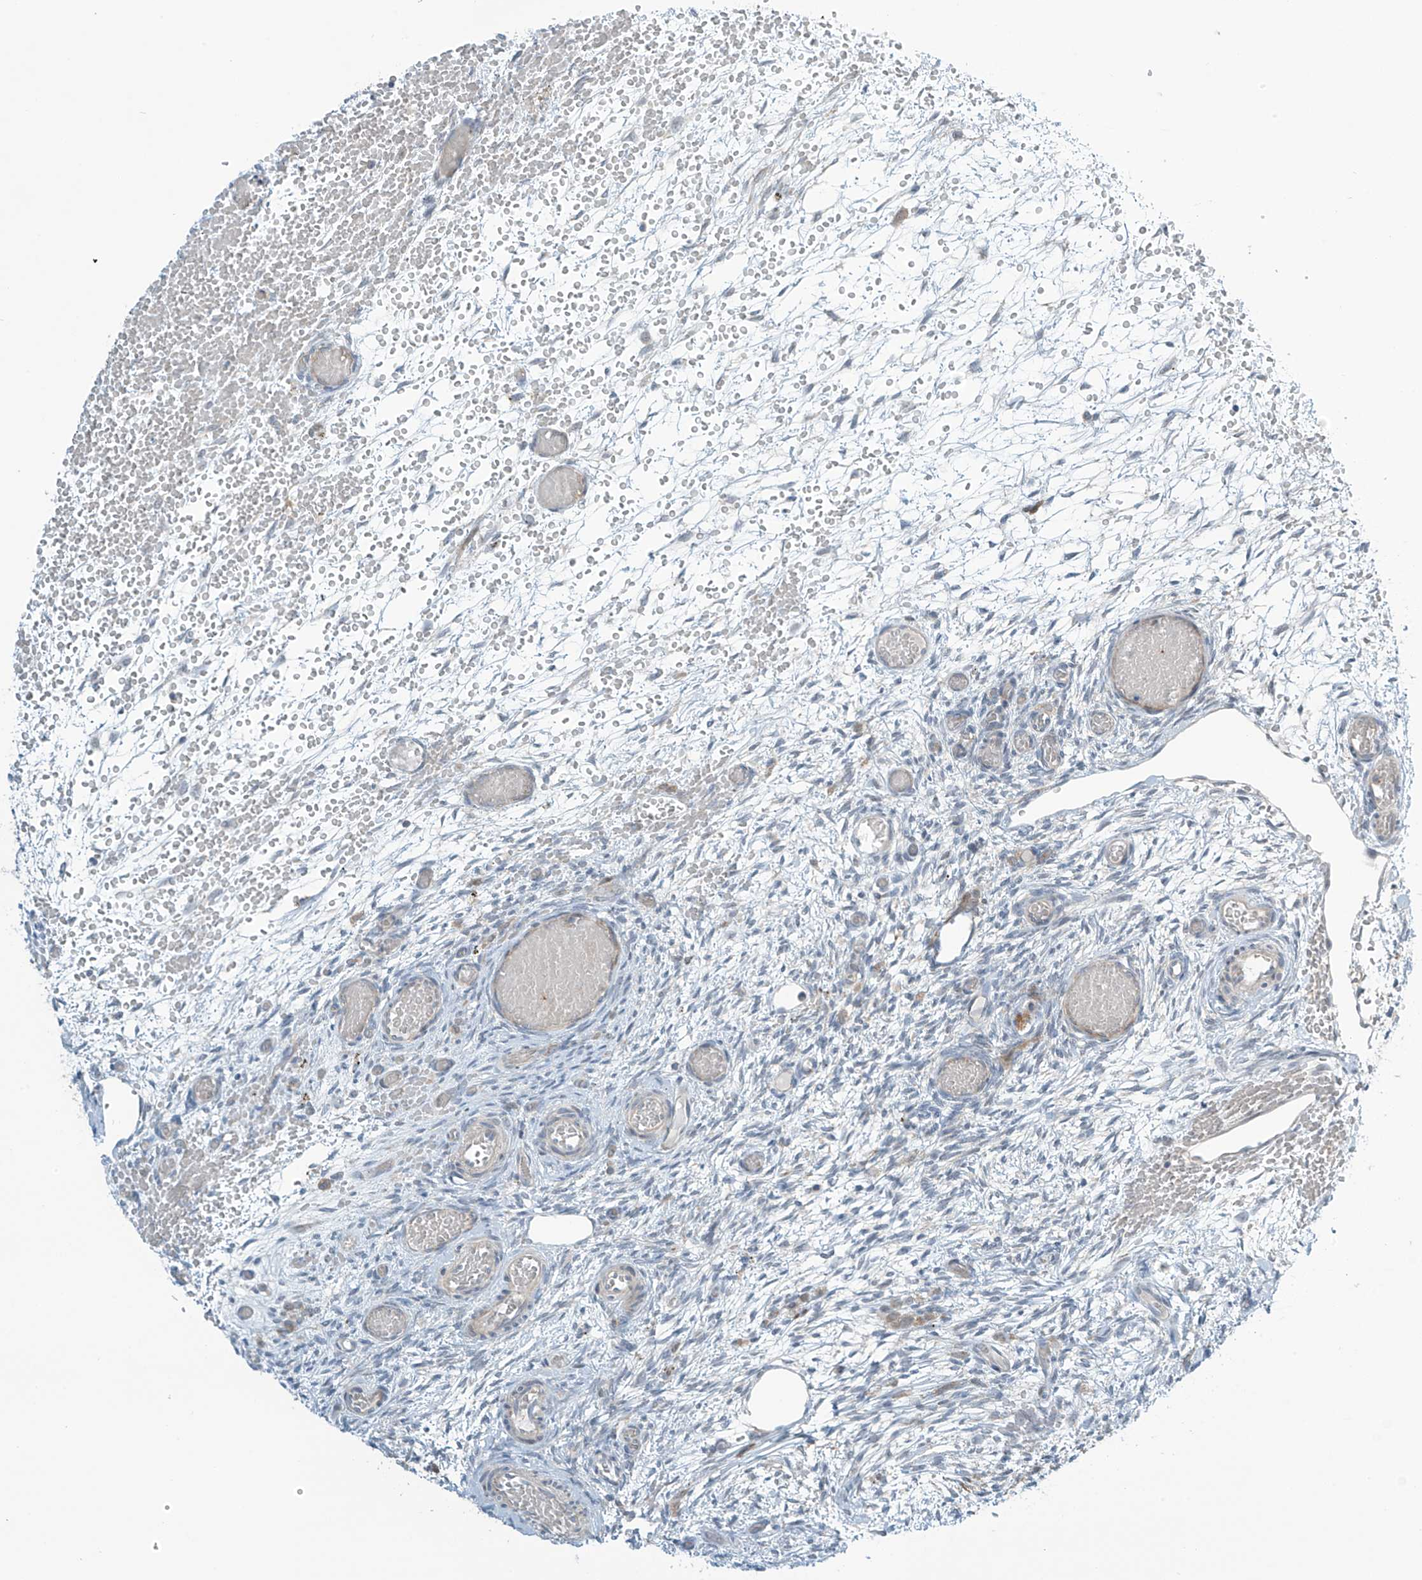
{"staining": {"intensity": "moderate", "quantity": ">75%", "location": "cytoplasmic/membranous"}, "tissue": "ovary", "cell_type": "Follicle cells", "image_type": "normal", "snomed": [{"axis": "morphology", "description": "Adenocarcinoma, NOS"}, {"axis": "topography", "description": "Endometrium"}], "caption": "Immunohistochemical staining of normal human ovary demonstrates moderate cytoplasmic/membranous protein staining in about >75% of follicle cells.", "gene": "FSD1L", "patient": {"sex": "female", "age": 32}}